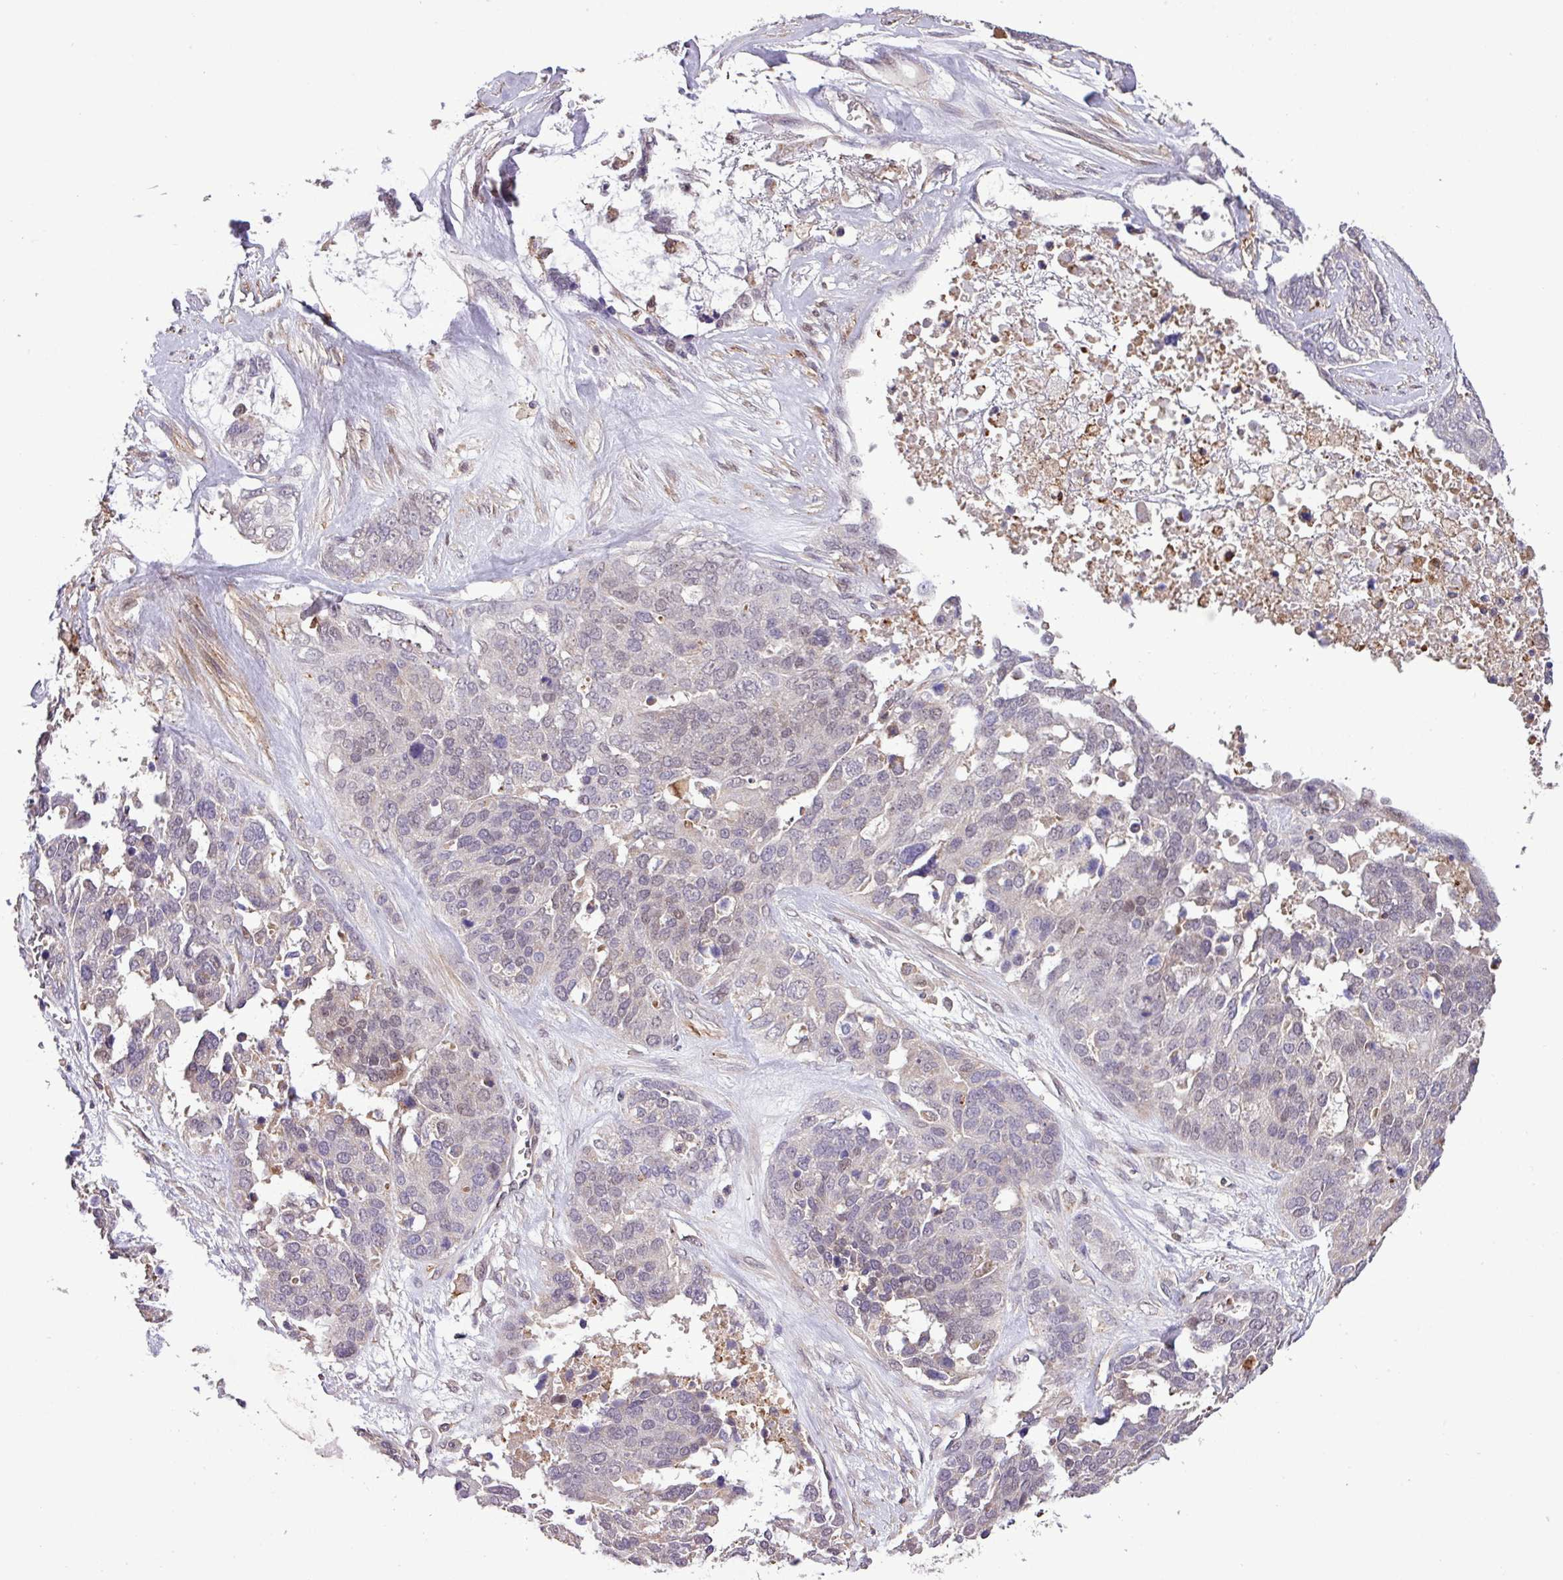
{"staining": {"intensity": "negative", "quantity": "none", "location": "none"}, "tissue": "ovarian cancer", "cell_type": "Tumor cells", "image_type": "cancer", "snomed": [{"axis": "morphology", "description": "Cystadenocarcinoma, serous, NOS"}, {"axis": "topography", "description": "Ovary"}], "caption": "High power microscopy image of an IHC micrograph of ovarian serous cystadenocarcinoma, revealing no significant staining in tumor cells.", "gene": "RPP25L", "patient": {"sex": "female", "age": 44}}